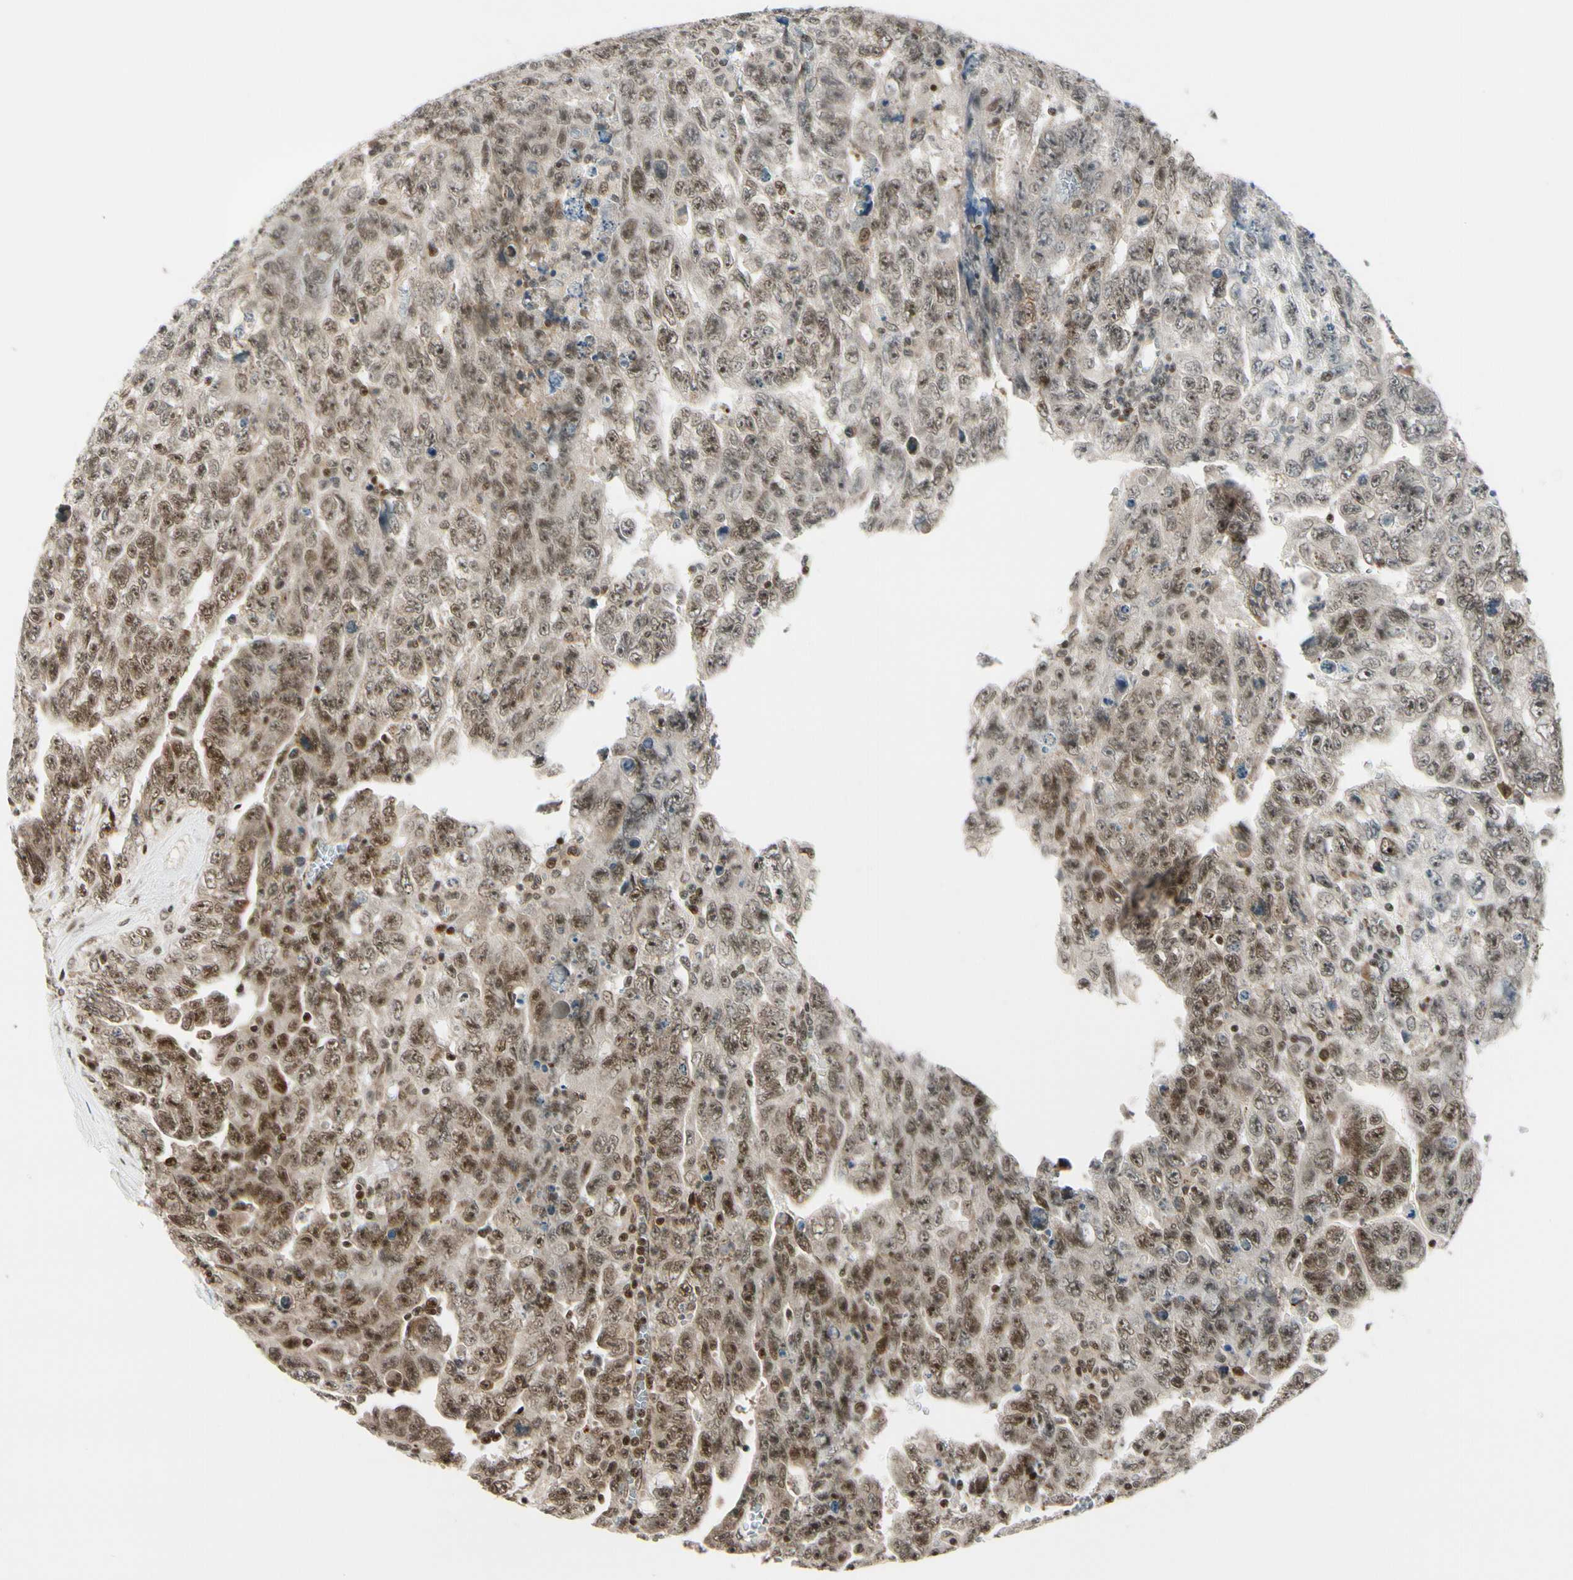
{"staining": {"intensity": "moderate", "quantity": ">75%", "location": "cytoplasmic/membranous,nuclear"}, "tissue": "testis cancer", "cell_type": "Tumor cells", "image_type": "cancer", "snomed": [{"axis": "morphology", "description": "Carcinoma, Embryonal, NOS"}, {"axis": "topography", "description": "Testis"}], "caption": "Tumor cells reveal medium levels of moderate cytoplasmic/membranous and nuclear staining in approximately >75% of cells in testis embryonal carcinoma.", "gene": "DAXX", "patient": {"sex": "male", "age": 28}}